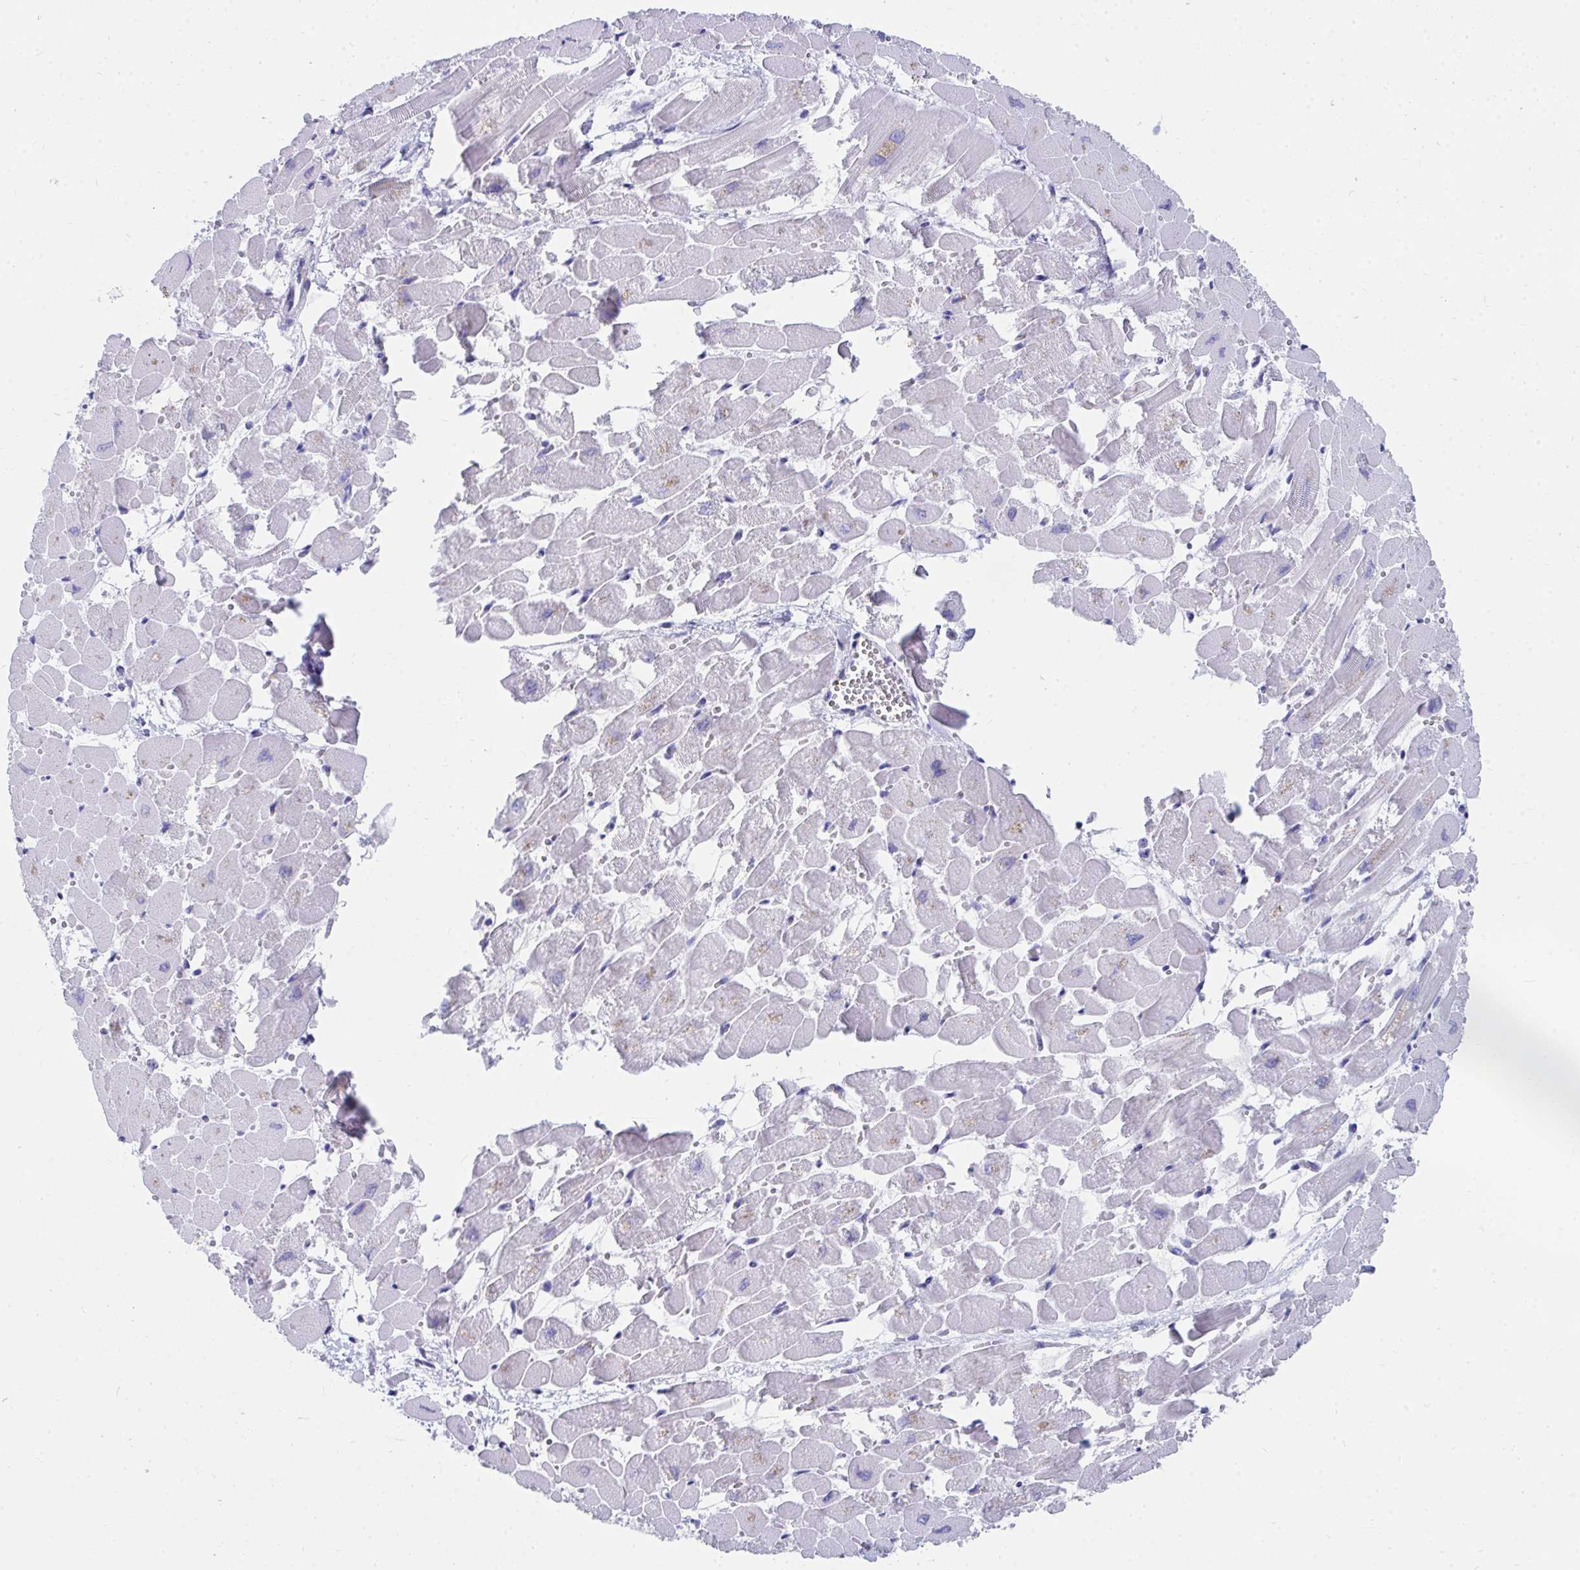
{"staining": {"intensity": "negative", "quantity": "none", "location": "none"}, "tissue": "heart muscle", "cell_type": "Cardiomyocytes", "image_type": "normal", "snomed": [{"axis": "morphology", "description": "Normal tissue, NOS"}, {"axis": "topography", "description": "Heart"}], "caption": "The micrograph exhibits no significant expression in cardiomyocytes of heart muscle. (Immunohistochemistry, brightfield microscopy, high magnification).", "gene": "HGD", "patient": {"sex": "female", "age": 52}}